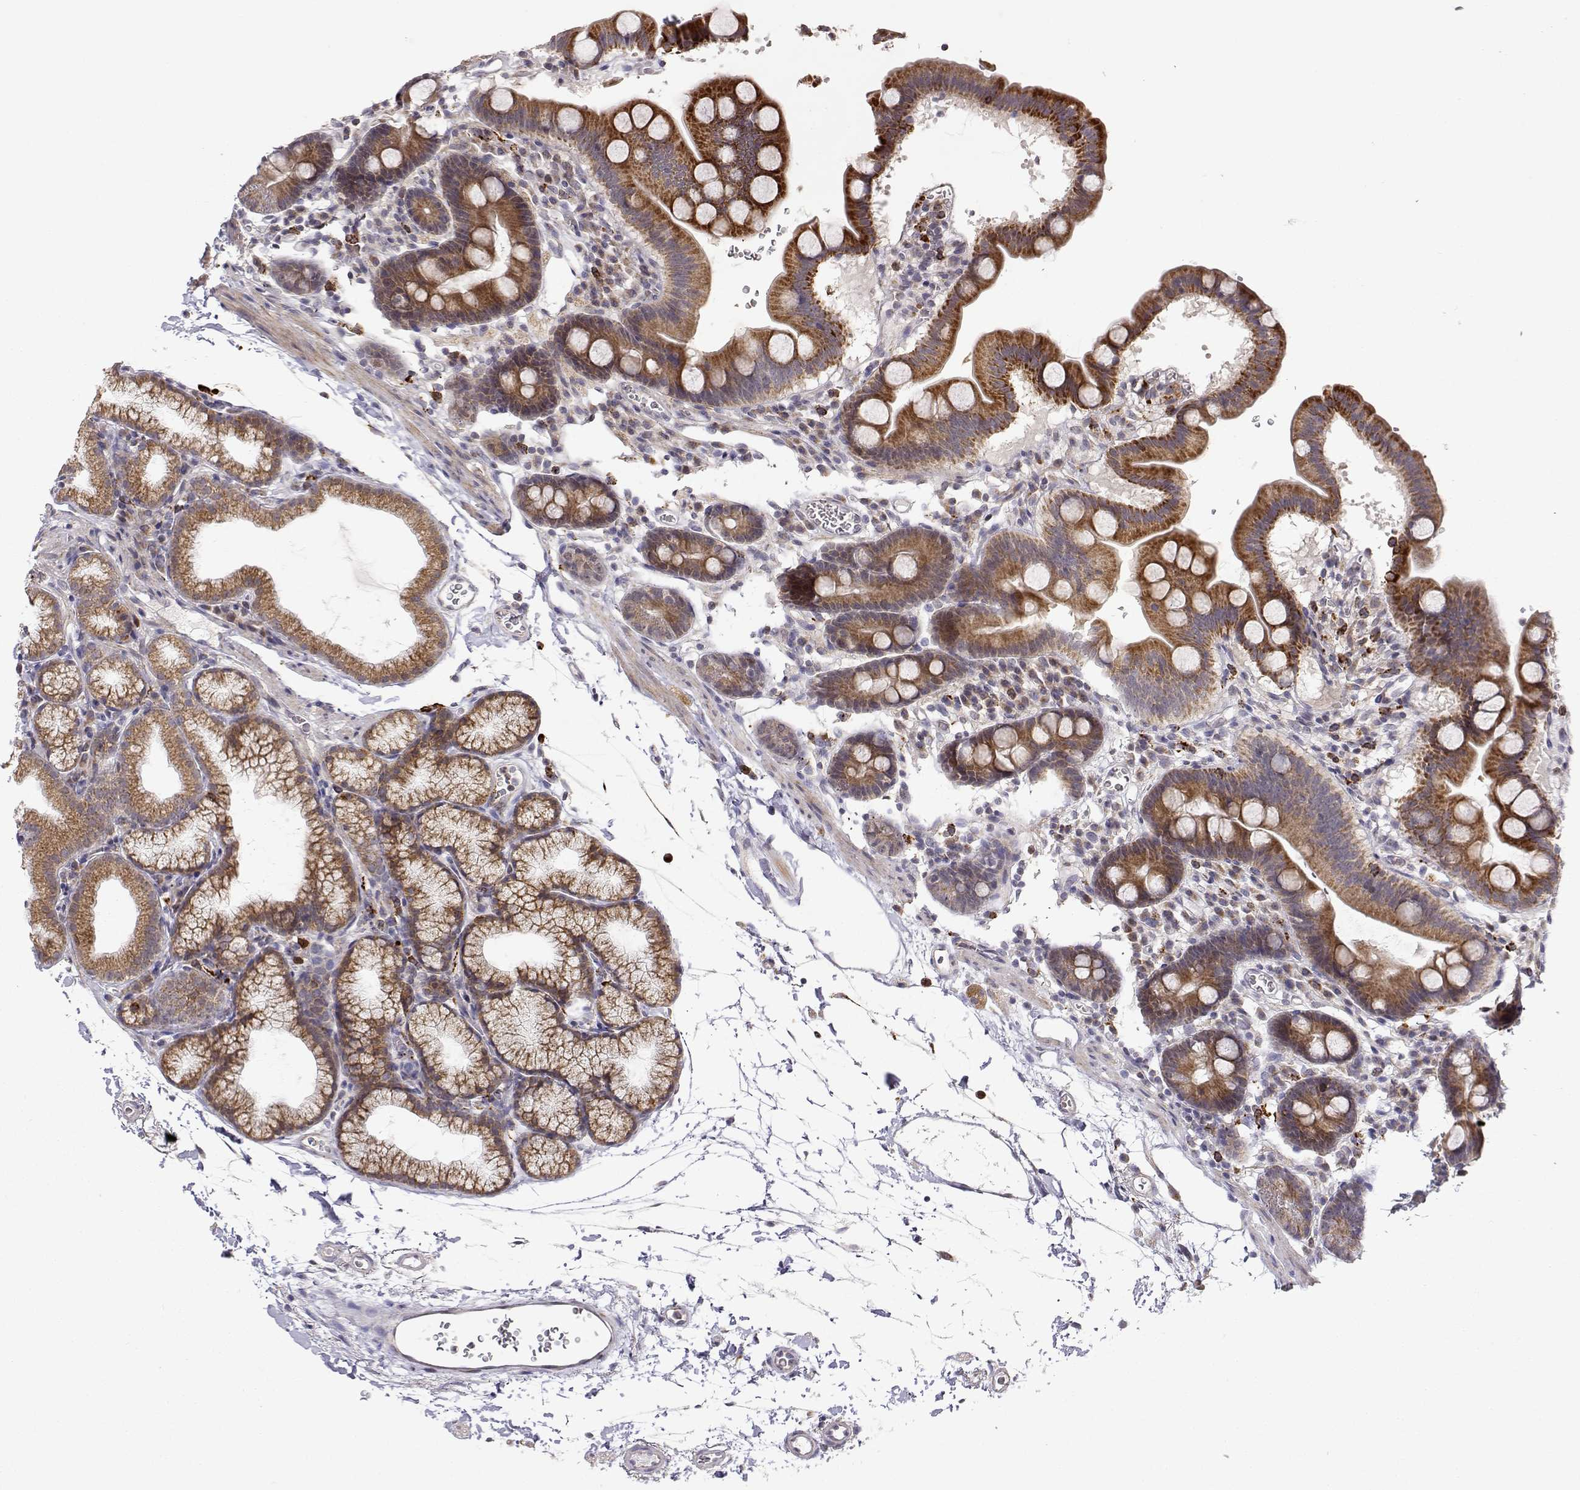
{"staining": {"intensity": "strong", "quantity": ">75%", "location": "cytoplasmic/membranous"}, "tissue": "duodenum", "cell_type": "Glandular cells", "image_type": "normal", "snomed": [{"axis": "morphology", "description": "Normal tissue, NOS"}, {"axis": "topography", "description": "Duodenum"}], "caption": "Strong cytoplasmic/membranous positivity for a protein is appreciated in about >75% of glandular cells of benign duodenum using immunohistochemistry.", "gene": "EXOG", "patient": {"sex": "male", "age": 59}}